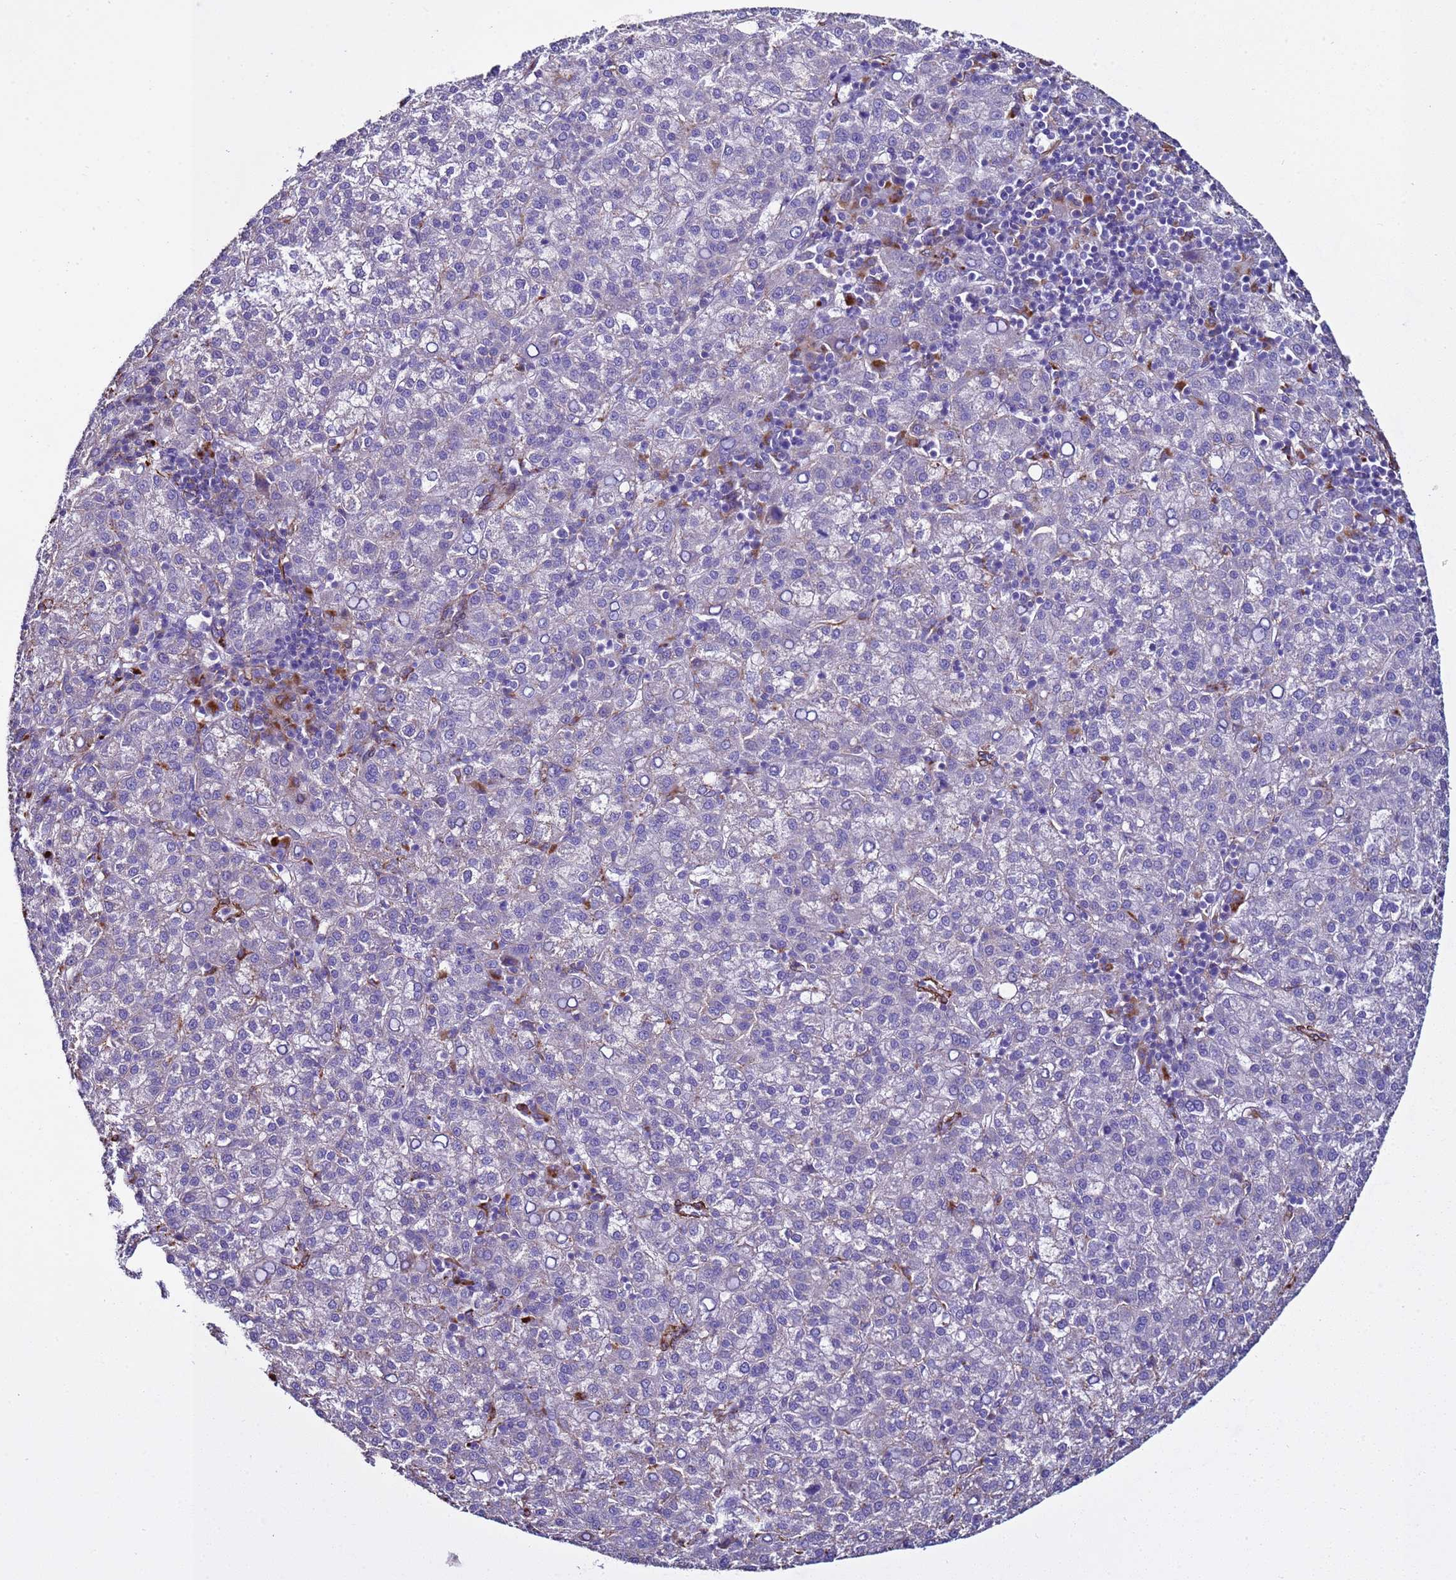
{"staining": {"intensity": "negative", "quantity": "none", "location": "none"}, "tissue": "liver cancer", "cell_type": "Tumor cells", "image_type": "cancer", "snomed": [{"axis": "morphology", "description": "Carcinoma, Hepatocellular, NOS"}, {"axis": "topography", "description": "Liver"}], "caption": "High magnification brightfield microscopy of hepatocellular carcinoma (liver) stained with DAB (brown) and counterstained with hematoxylin (blue): tumor cells show no significant positivity. (Brightfield microscopy of DAB immunohistochemistry (IHC) at high magnification).", "gene": "RABL2B", "patient": {"sex": "female", "age": 58}}